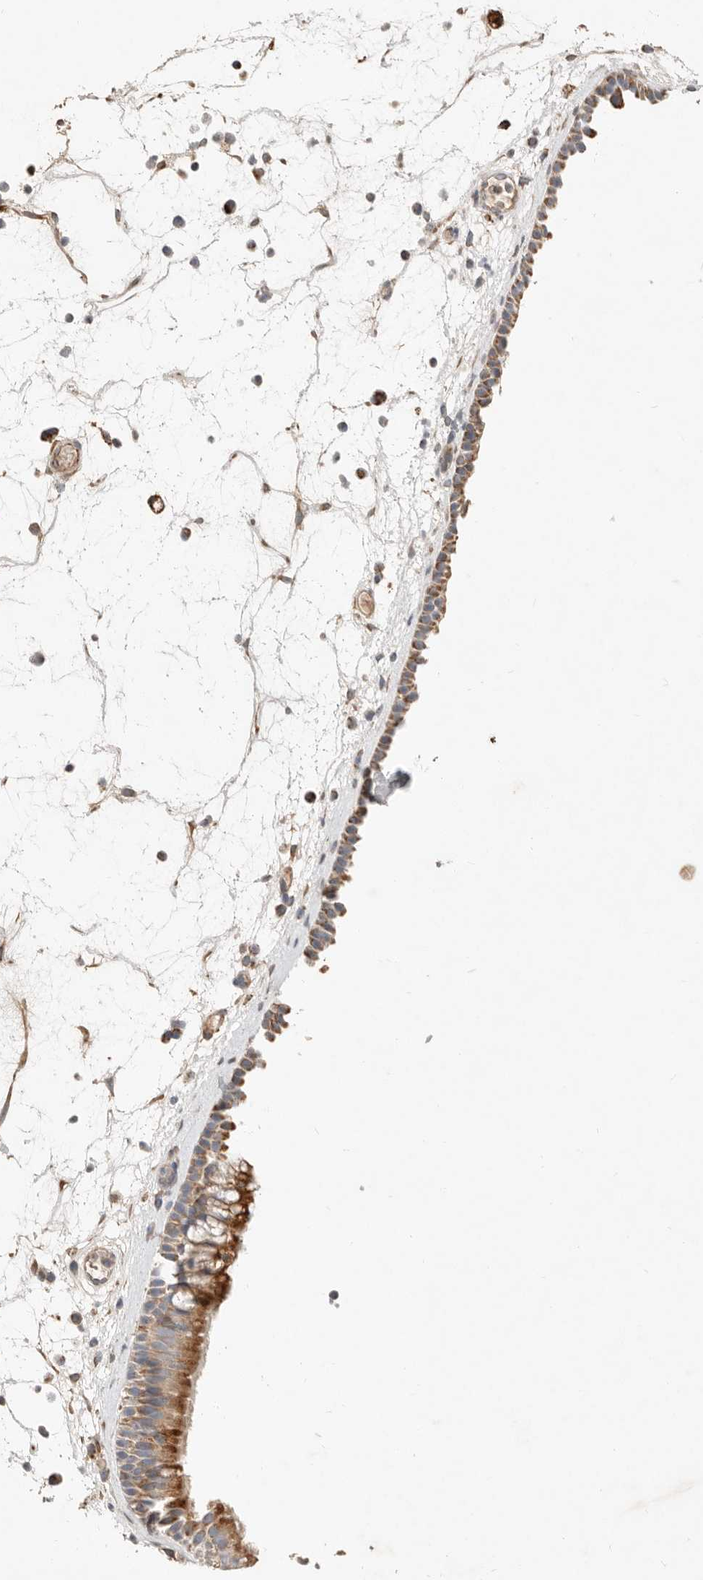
{"staining": {"intensity": "moderate", "quantity": ">75%", "location": "cytoplasmic/membranous"}, "tissue": "nasopharynx", "cell_type": "Respiratory epithelial cells", "image_type": "normal", "snomed": [{"axis": "morphology", "description": "Normal tissue, NOS"}, {"axis": "morphology", "description": "Inflammation, NOS"}, {"axis": "morphology", "description": "Malignant melanoma, Metastatic site"}, {"axis": "topography", "description": "Nasopharynx"}], "caption": "Moderate cytoplasmic/membranous expression is seen in approximately >75% of respiratory epithelial cells in unremarkable nasopharynx. The staining is performed using DAB (3,3'-diaminobenzidine) brown chromogen to label protein expression. The nuclei are counter-stained blue using hematoxylin.", "gene": "ARHGEF10L", "patient": {"sex": "male", "age": 70}}